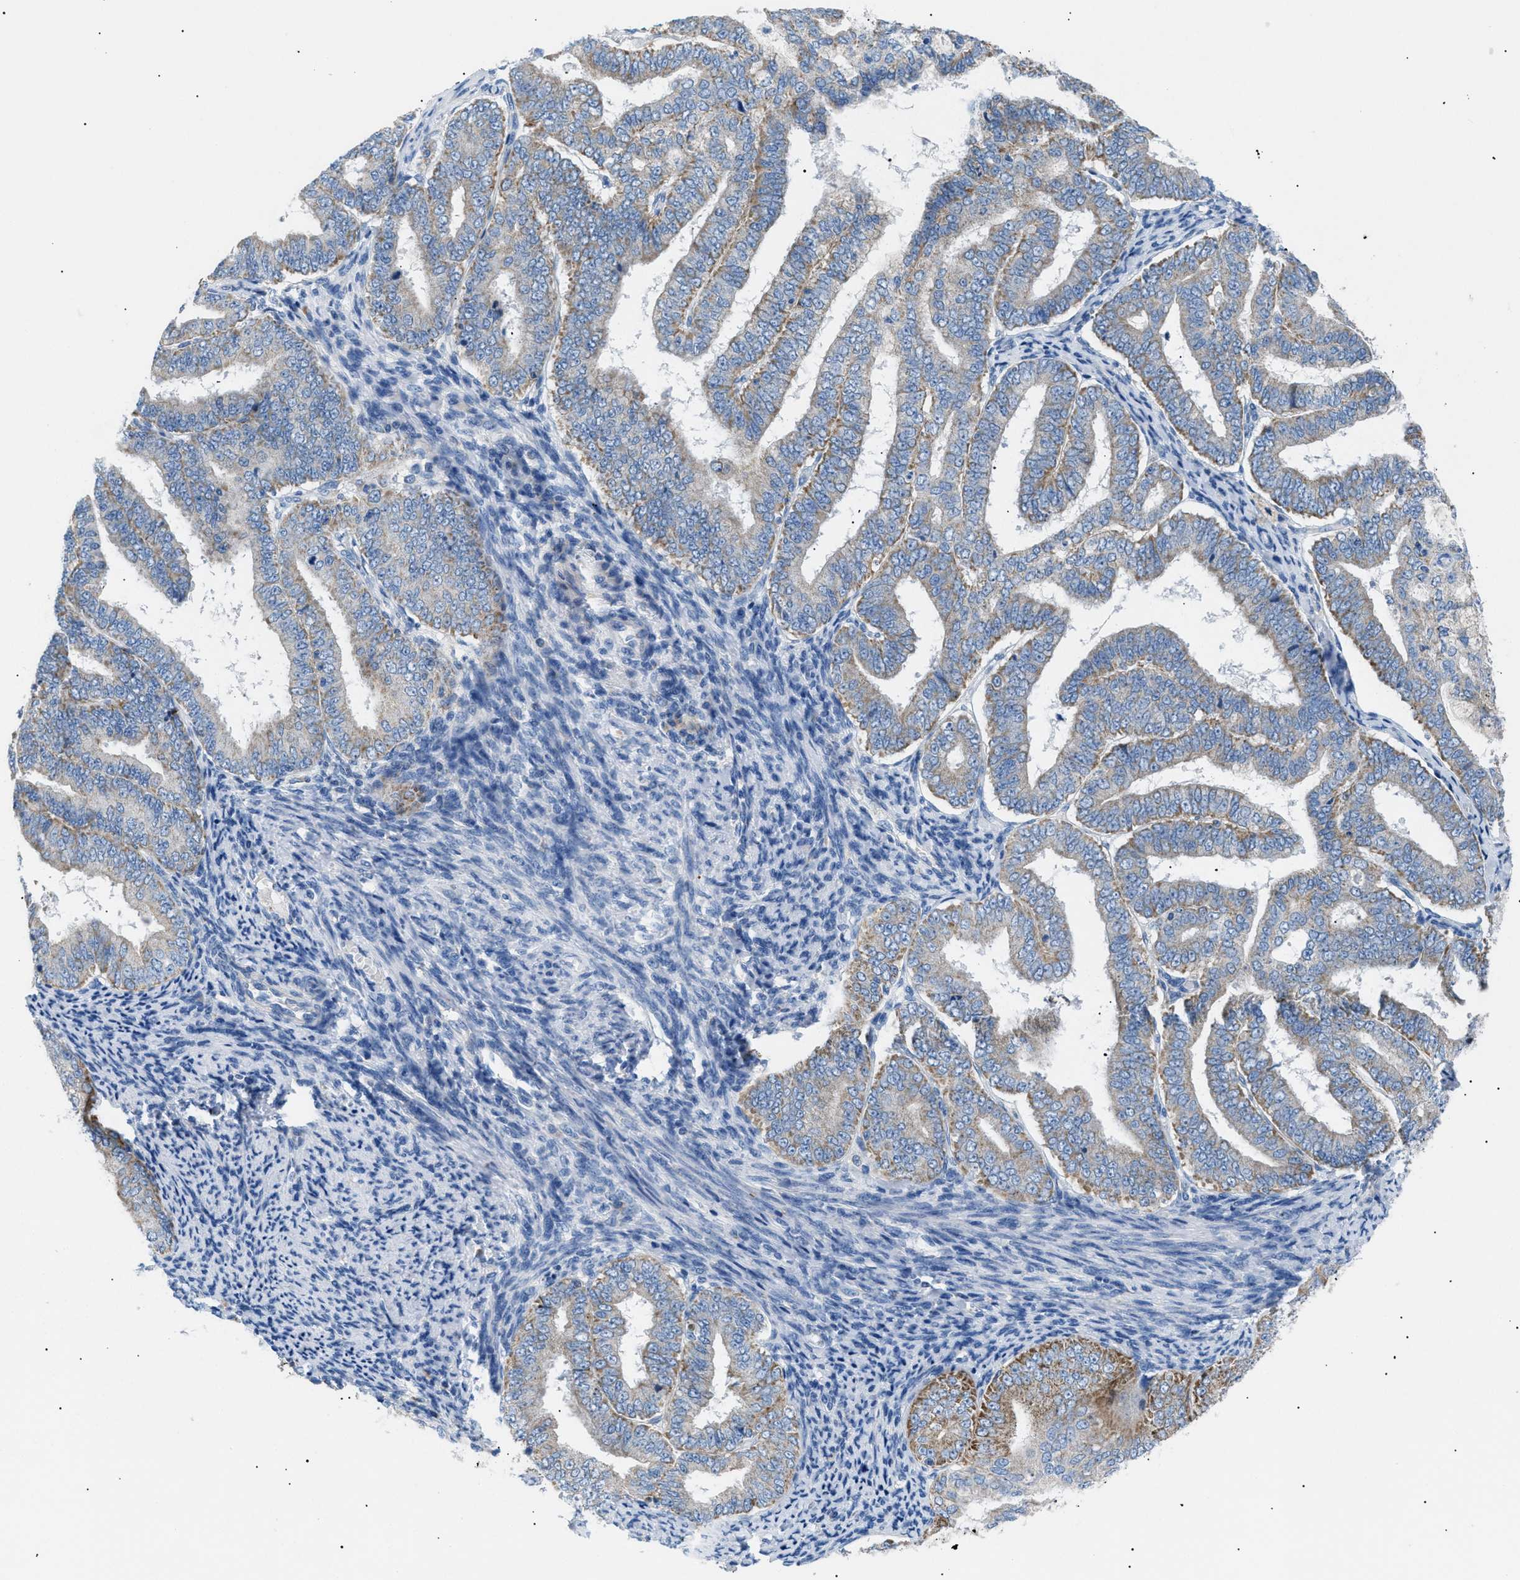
{"staining": {"intensity": "moderate", "quantity": "<25%", "location": "cytoplasmic/membranous"}, "tissue": "endometrial cancer", "cell_type": "Tumor cells", "image_type": "cancer", "snomed": [{"axis": "morphology", "description": "Adenocarcinoma, NOS"}, {"axis": "topography", "description": "Endometrium"}], "caption": "A low amount of moderate cytoplasmic/membranous positivity is seen in about <25% of tumor cells in endometrial cancer tissue.", "gene": "ILDR1", "patient": {"sex": "female", "age": 63}}